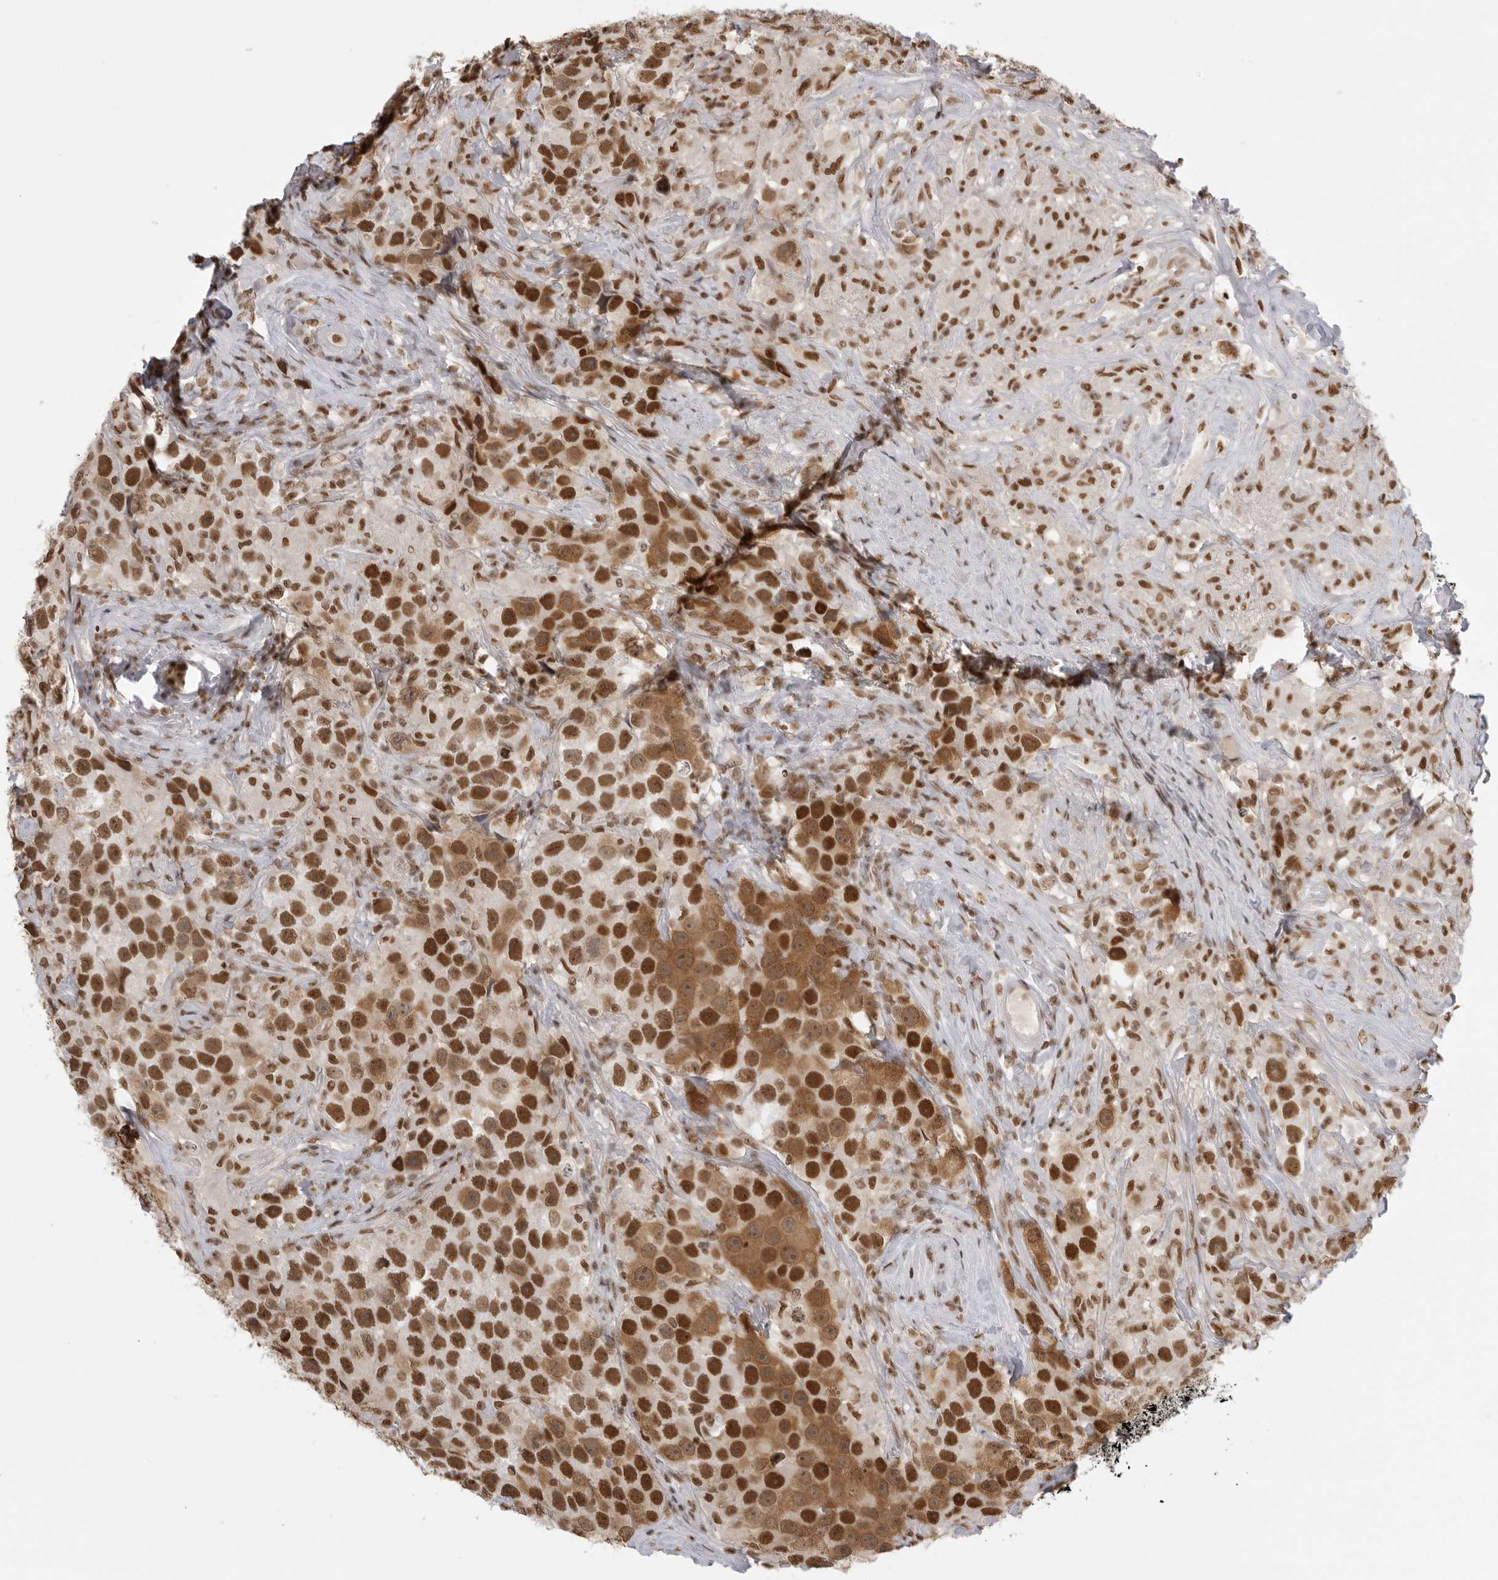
{"staining": {"intensity": "strong", "quantity": ">75%", "location": "cytoplasmic/membranous,nuclear"}, "tissue": "testis cancer", "cell_type": "Tumor cells", "image_type": "cancer", "snomed": [{"axis": "morphology", "description": "Seminoma, NOS"}, {"axis": "topography", "description": "Testis"}], "caption": "Testis seminoma stained for a protein (brown) displays strong cytoplasmic/membranous and nuclear positive staining in about >75% of tumor cells.", "gene": "RPA2", "patient": {"sex": "male", "age": 49}}